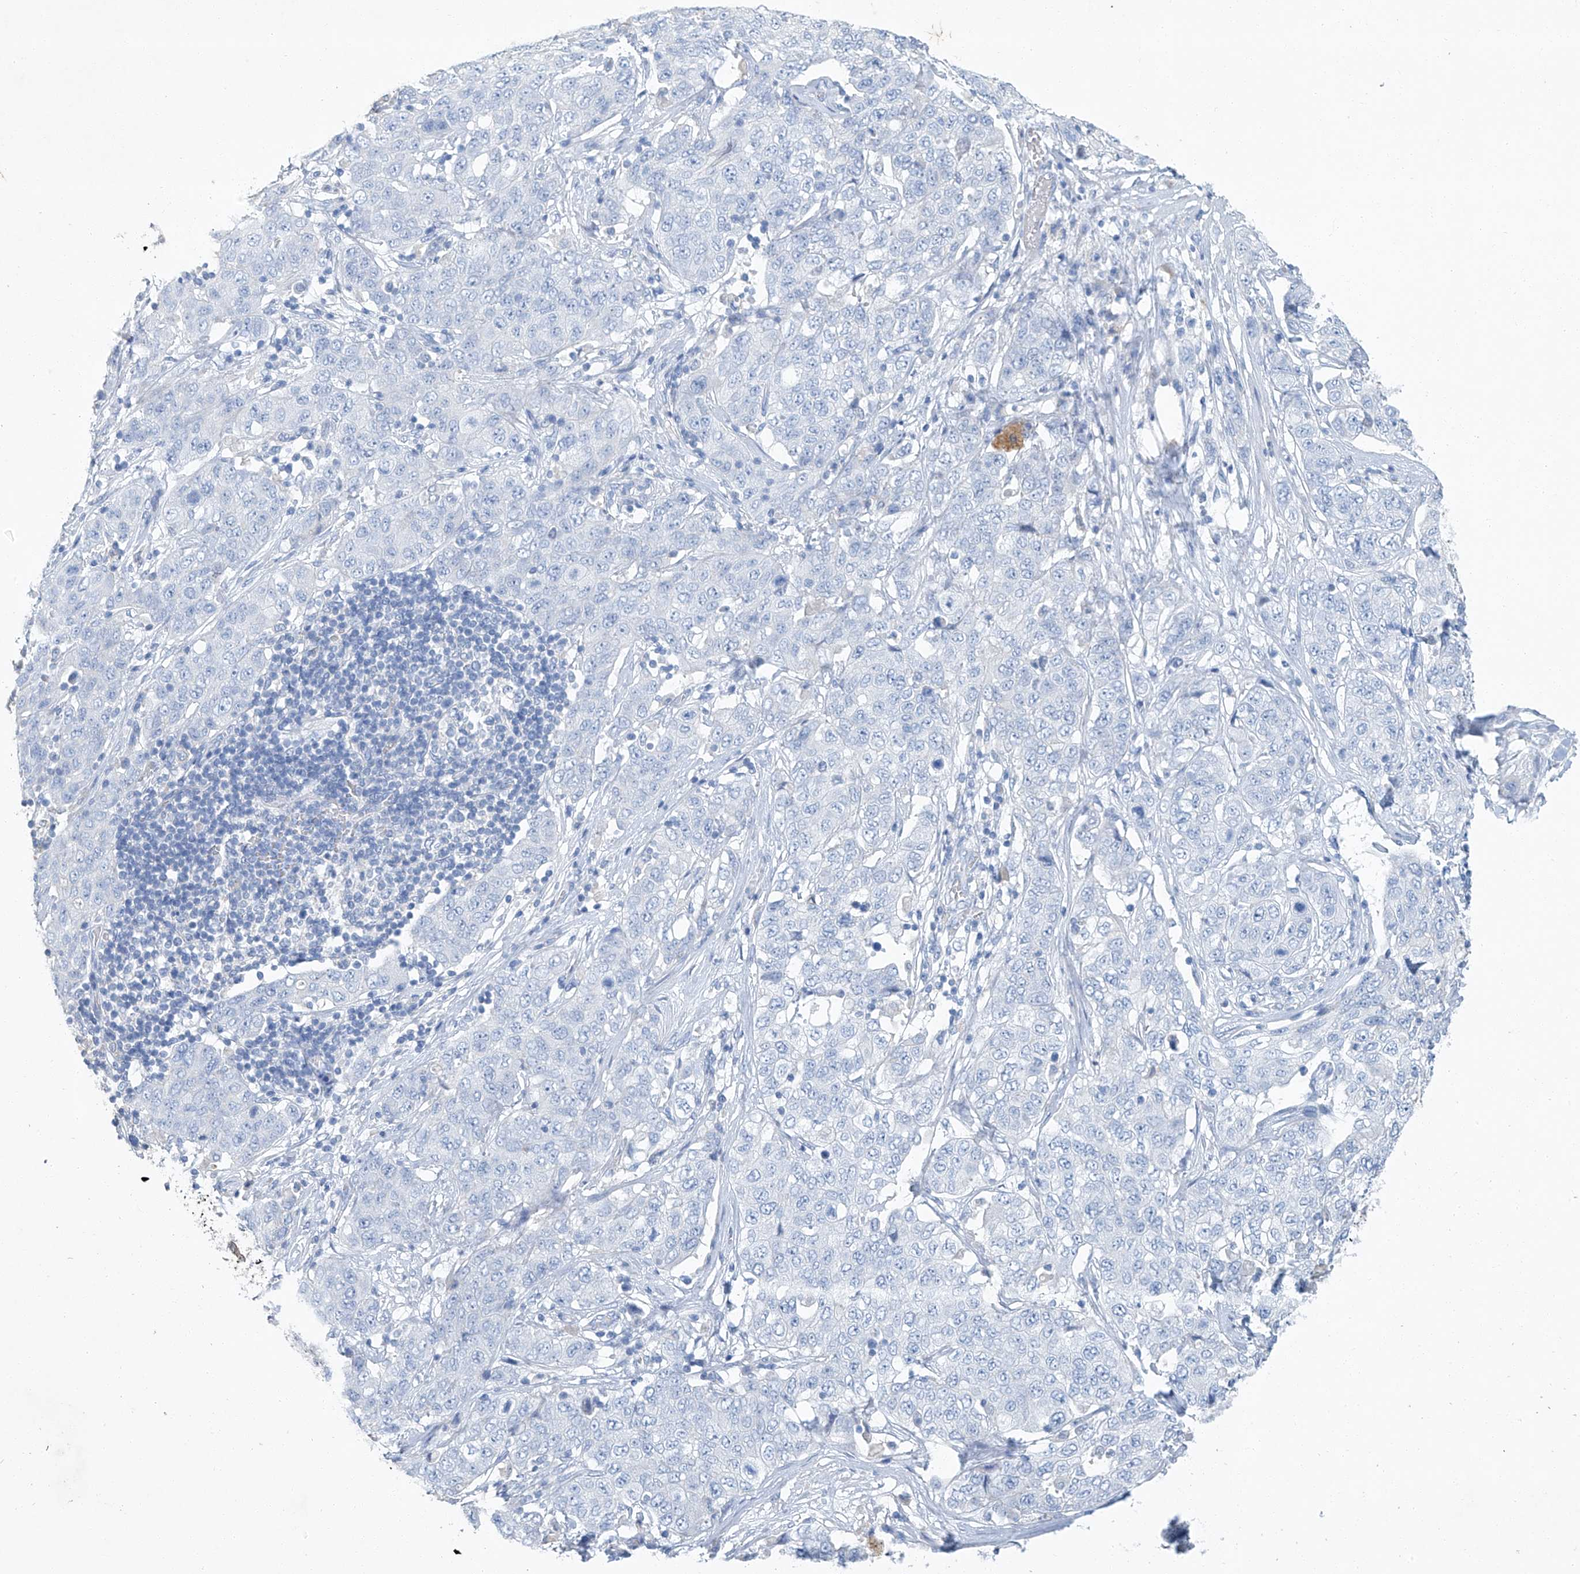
{"staining": {"intensity": "negative", "quantity": "none", "location": "none"}, "tissue": "stomach cancer", "cell_type": "Tumor cells", "image_type": "cancer", "snomed": [{"axis": "morphology", "description": "Normal tissue, NOS"}, {"axis": "morphology", "description": "Adenocarcinoma, NOS"}, {"axis": "topography", "description": "Lymph node"}, {"axis": "topography", "description": "Stomach"}], "caption": "An immunohistochemistry photomicrograph of stomach adenocarcinoma is shown. There is no staining in tumor cells of stomach adenocarcinoma.", "gene": "C1orf87", "patient": {"sex": "male", "age": 48}}